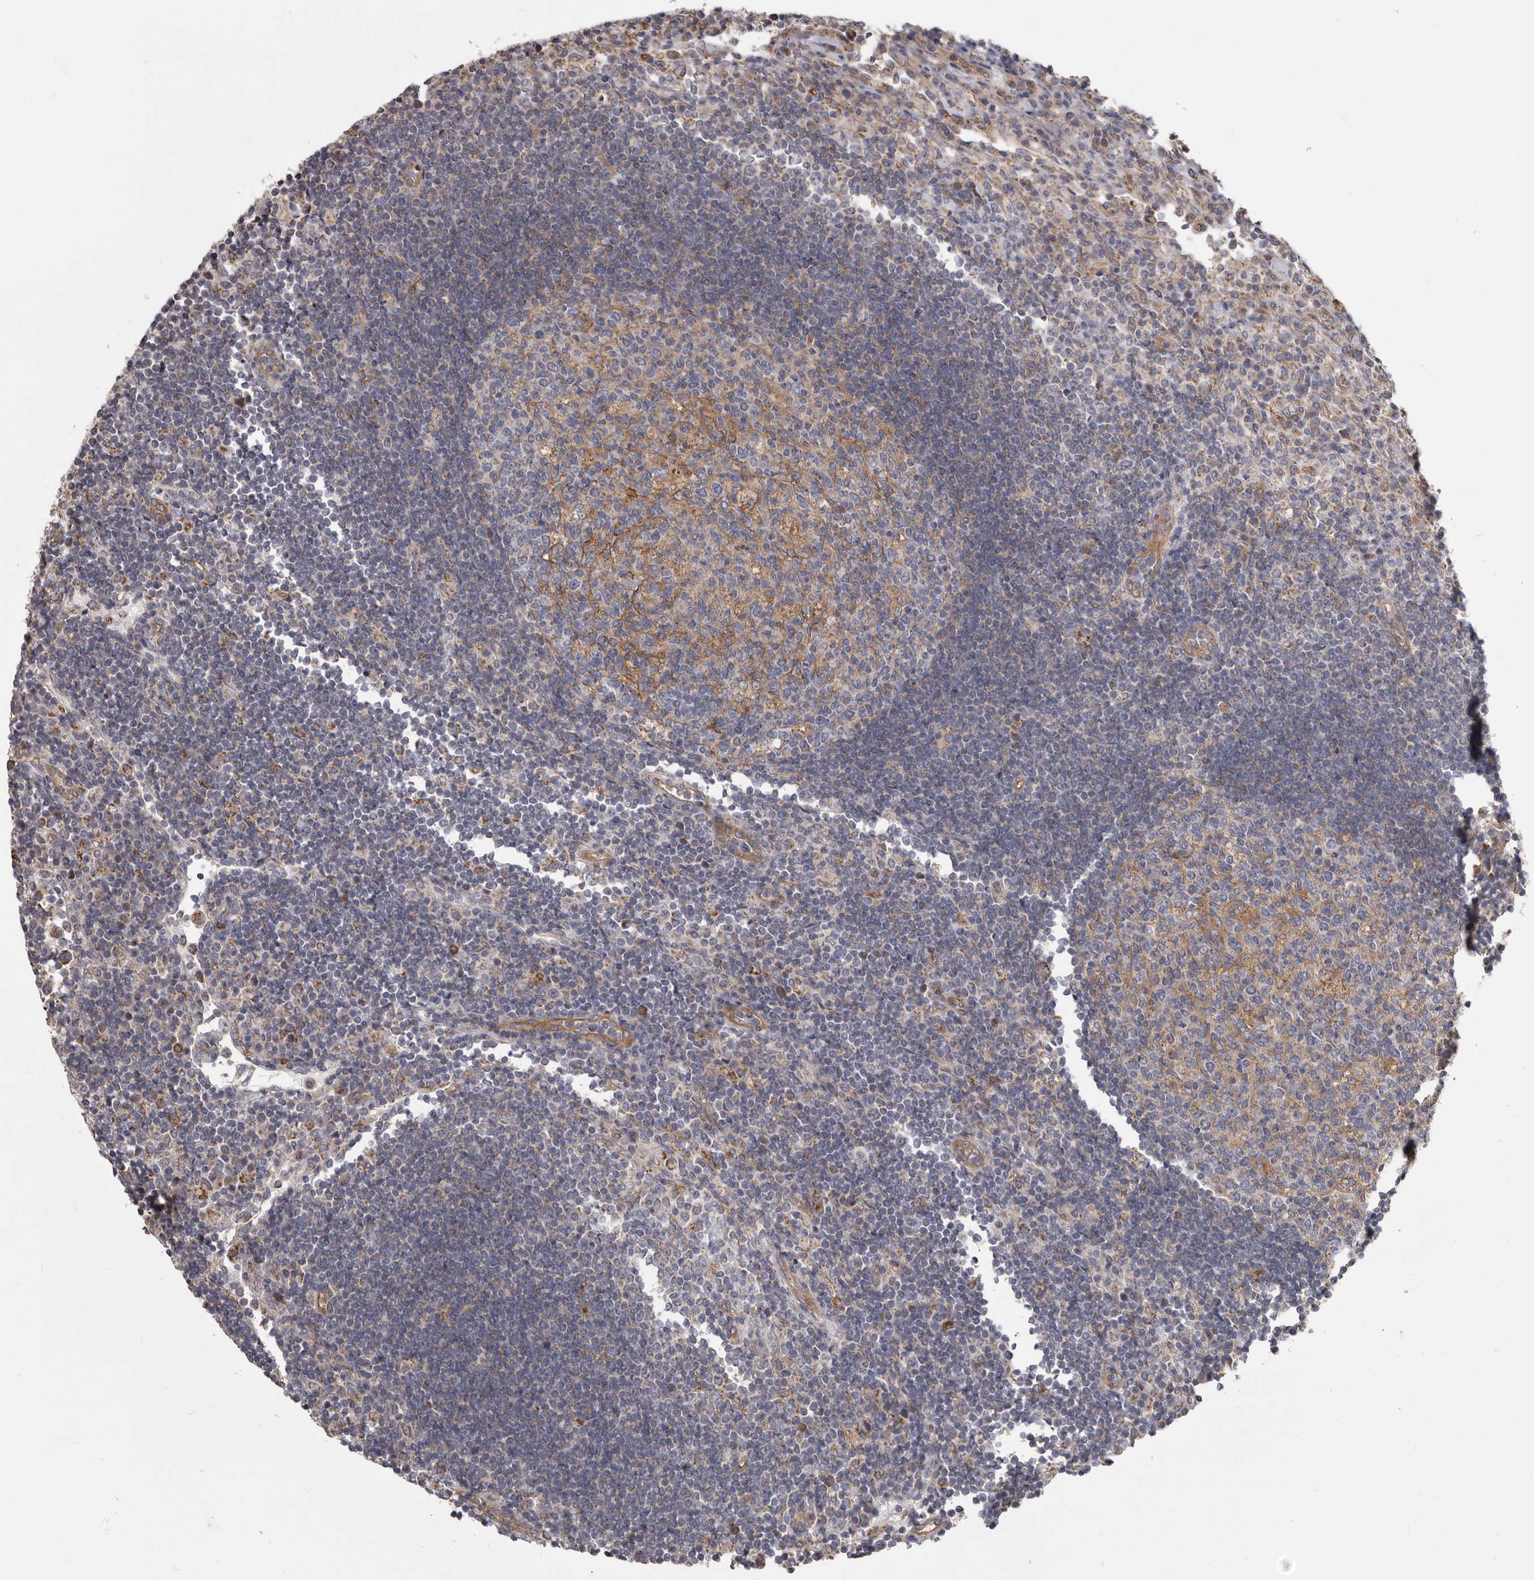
{"staining": {"intensity": "moderate", "quantity": "<25%", "location": "cytoplasmic/membranous"}, "tissue": "lymph node", "cell_type": "Germinal center cells", "image_type": "normal", "snomed": [{"axis": "morphology", "description": "Normal tissue, NOS"}, {"axis": "topography", "description": "Lymph node"}], "caption": "The photomicrograph exhibits immunohistochemical staining of benign lymph node. There is moderate cytoplasmic/membranous positivity is seen in about <25% of germinal center cells. The staining is performed using DAB brown chromogen to label protein expression. The nuclei are counter-stained blue using hematoxylin.", "gene": "ENAH", "patient": {"sex": "female", "age": 53}}